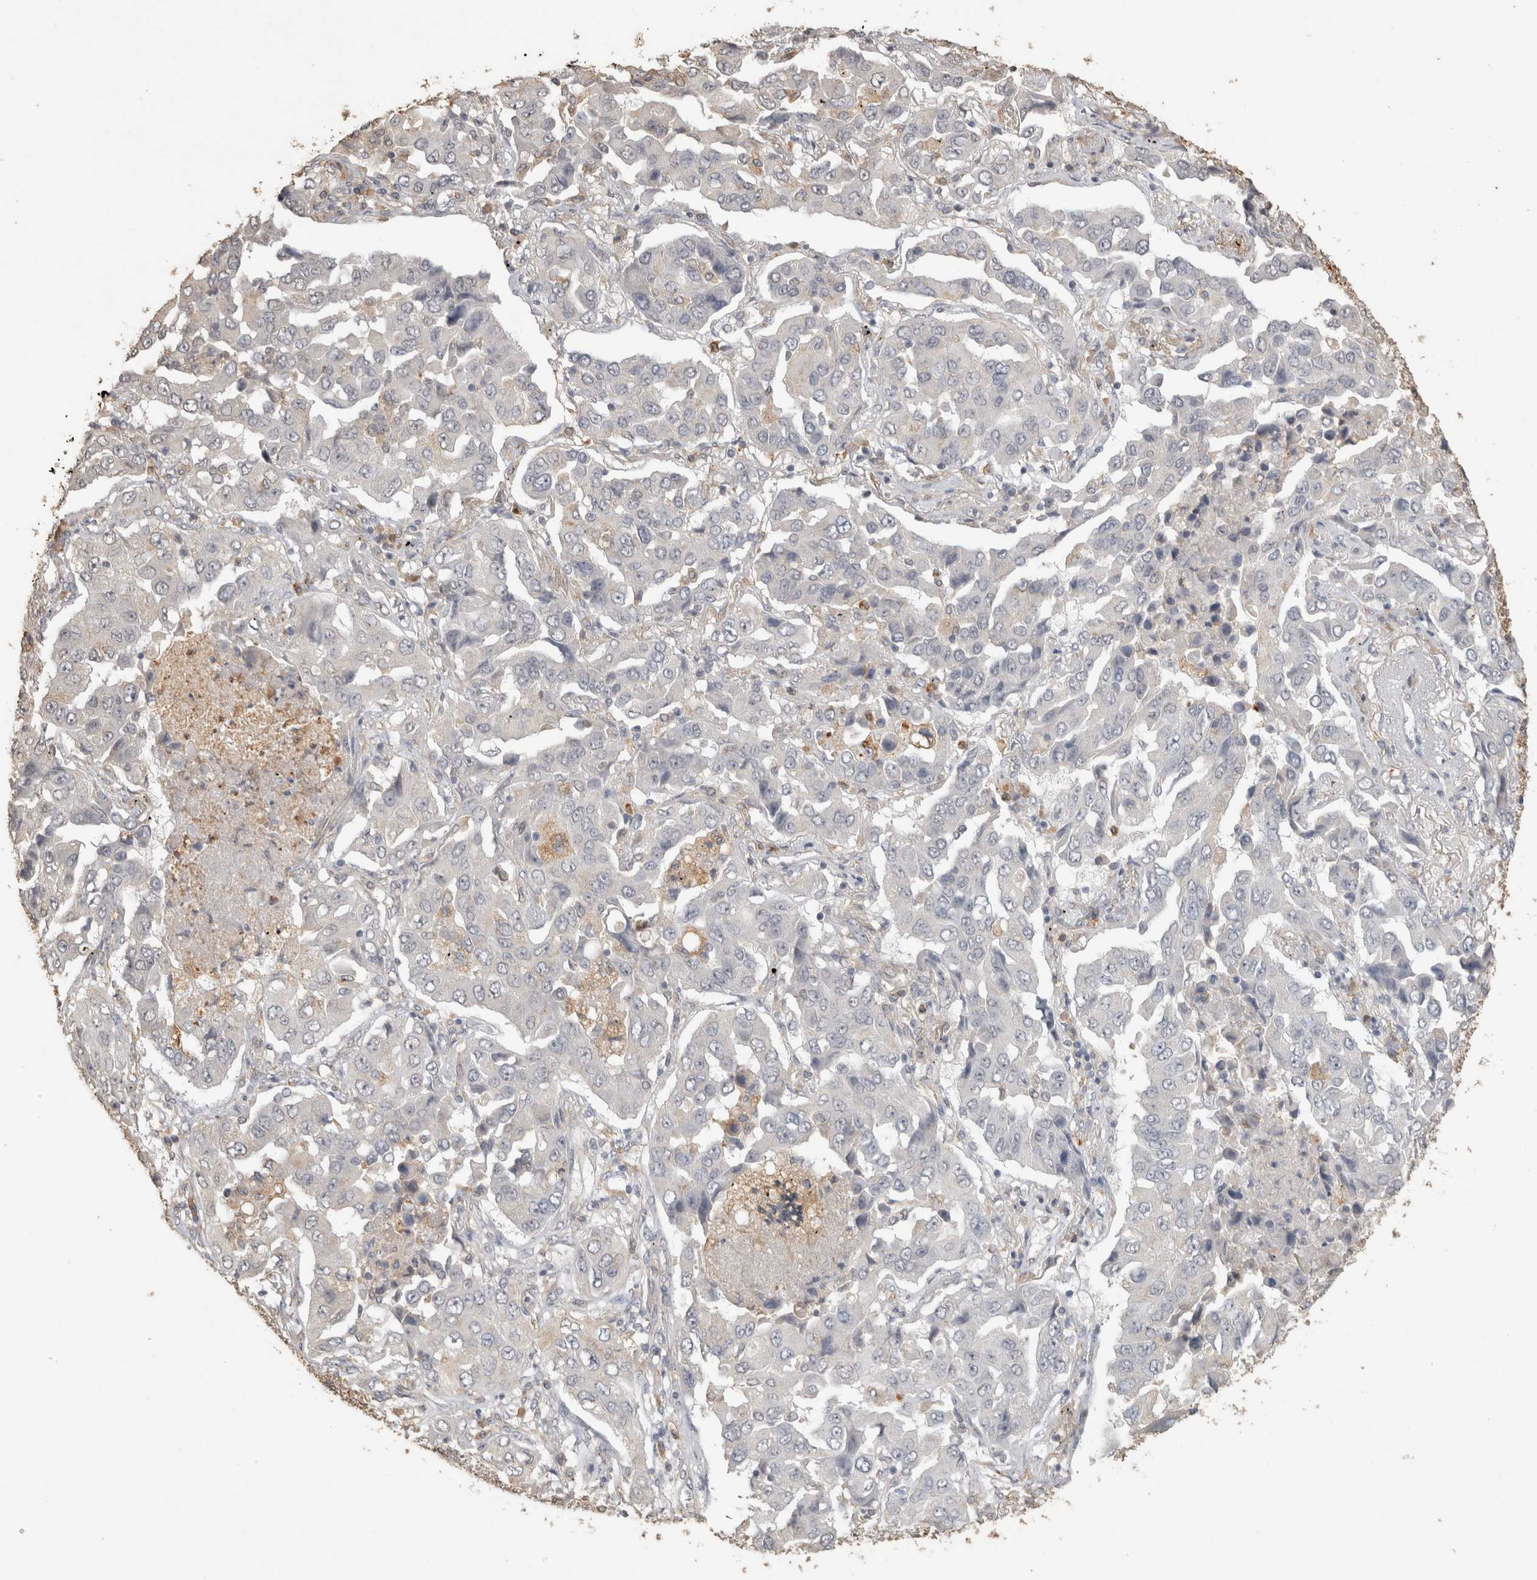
{"staining": {"intensity": "negative", "quantity": "none", "location": "none"}, "tissue": "lung cancer", "cell_type": "Tumor cells", "image_type": "cancer", "snomed": [{"axis": "morphology", "description": "Adenocarcinoma, NOS"}, {"axis": "topography", "description": "Lung"}], "caption": "High magnification brightfield microscopy of adenocarcinoma (lung) stained with DAB (3,3'-diaminobenzidine) (brown) and counterstained with hematoxylin (blue): tumor cells show no significant staining. (IHC, brightfield microscopy, high magnification).", "gene": "REPS2", "patient": {"sex": "female", "age": 65}}